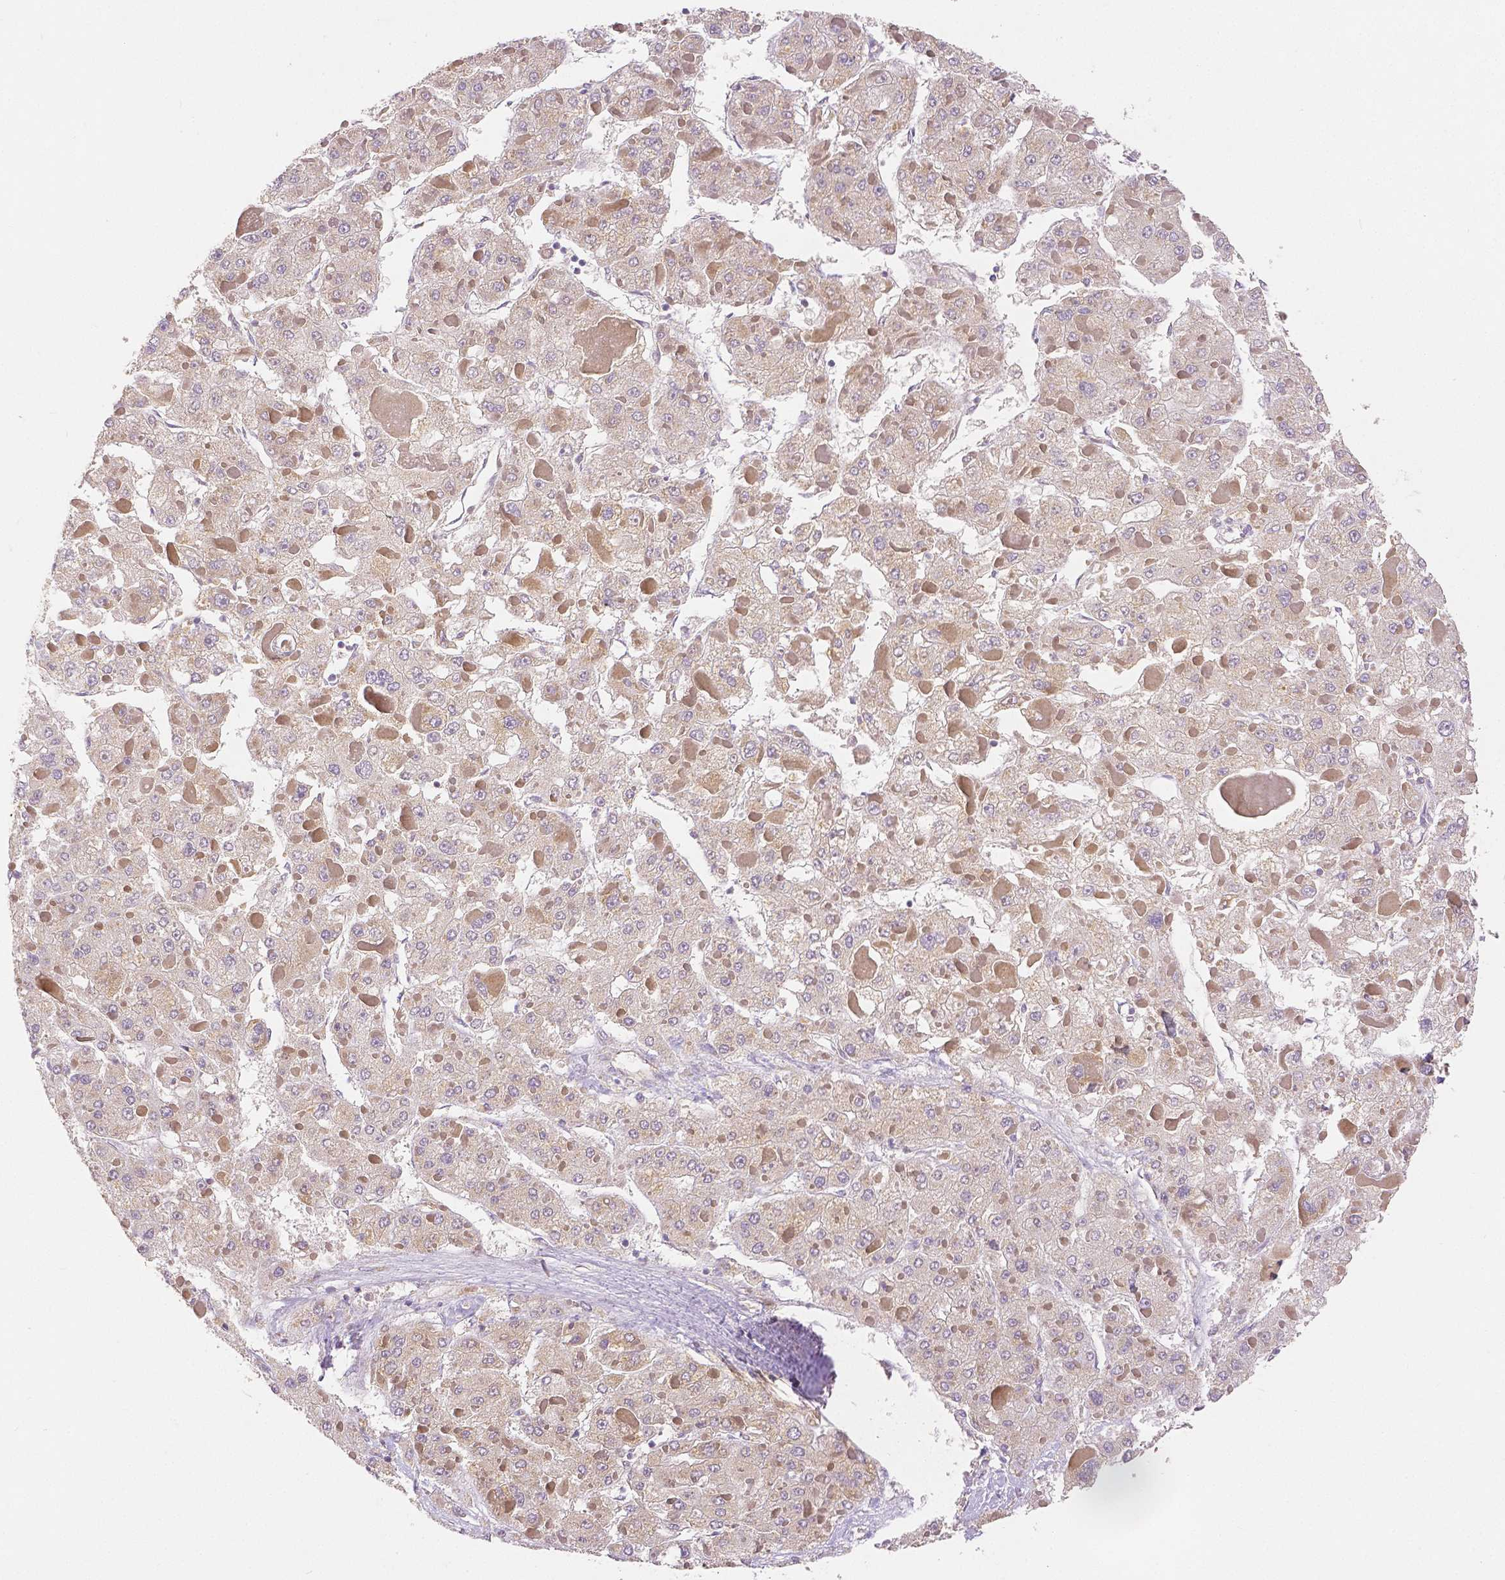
{"staining": {"intensity": "negative", "quantity": "none", "location": "none"}, "tissue": "liver cancer", "cell_type": "Tumor cells", "image_type": "cancer", "snomed": [{"axis": "morphology", "description": "Carcinoma, Hepatocellular, NOS"}, {"axis": "topography", "description": "Liver"}], "caption": "DAB (3,3'-diaminobenzidine) immunohistochemical staining of liver hepatocellular carcinoma demonstrates no significant staining in tumor cells.", "gene": "RHOT1", "patient": {"sex": "female", "age": 73}}